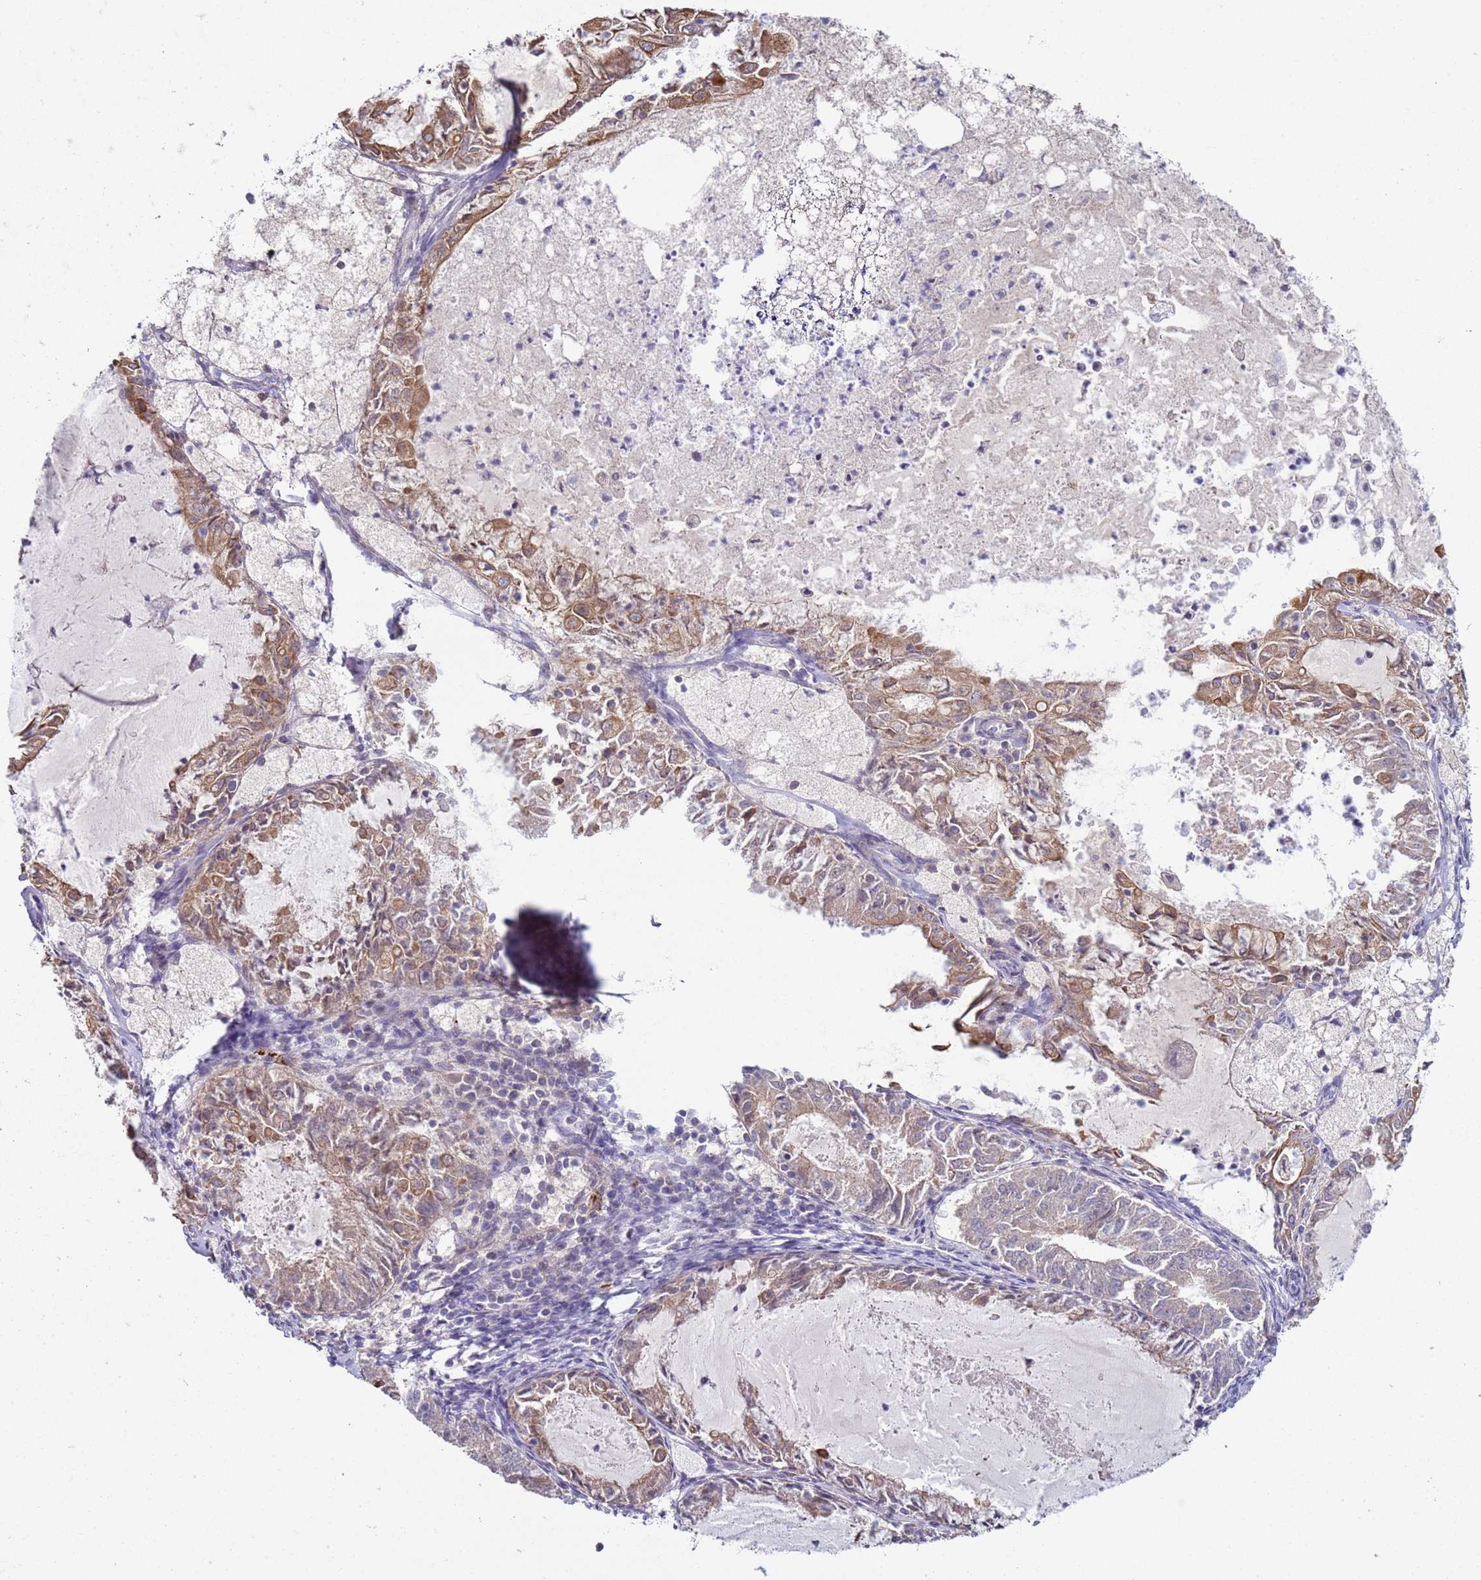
{"staining": {"intensity": "moderate", "quantity": "<25%", "location": "cytoplasmic/membranous"}, "tissue": "endometrial cancer", "cell_type": "Tumor cells", "image_type": "cancer", "snomed": [{"axis": "morphology", "description": "Adenocarcinoma, NOS"}, {"axis": "topography", "description": "Endometrium"}], "caption": "Approximately <25% of tumor cells in adenocarcinoma (endometrial) demonstrate moderate cytoplasmic/membranous protein positivity as visualized by brown immunohistochemical staining.", "gene": "NPAP1", "patient": {"sex": "female", "age": 57}}